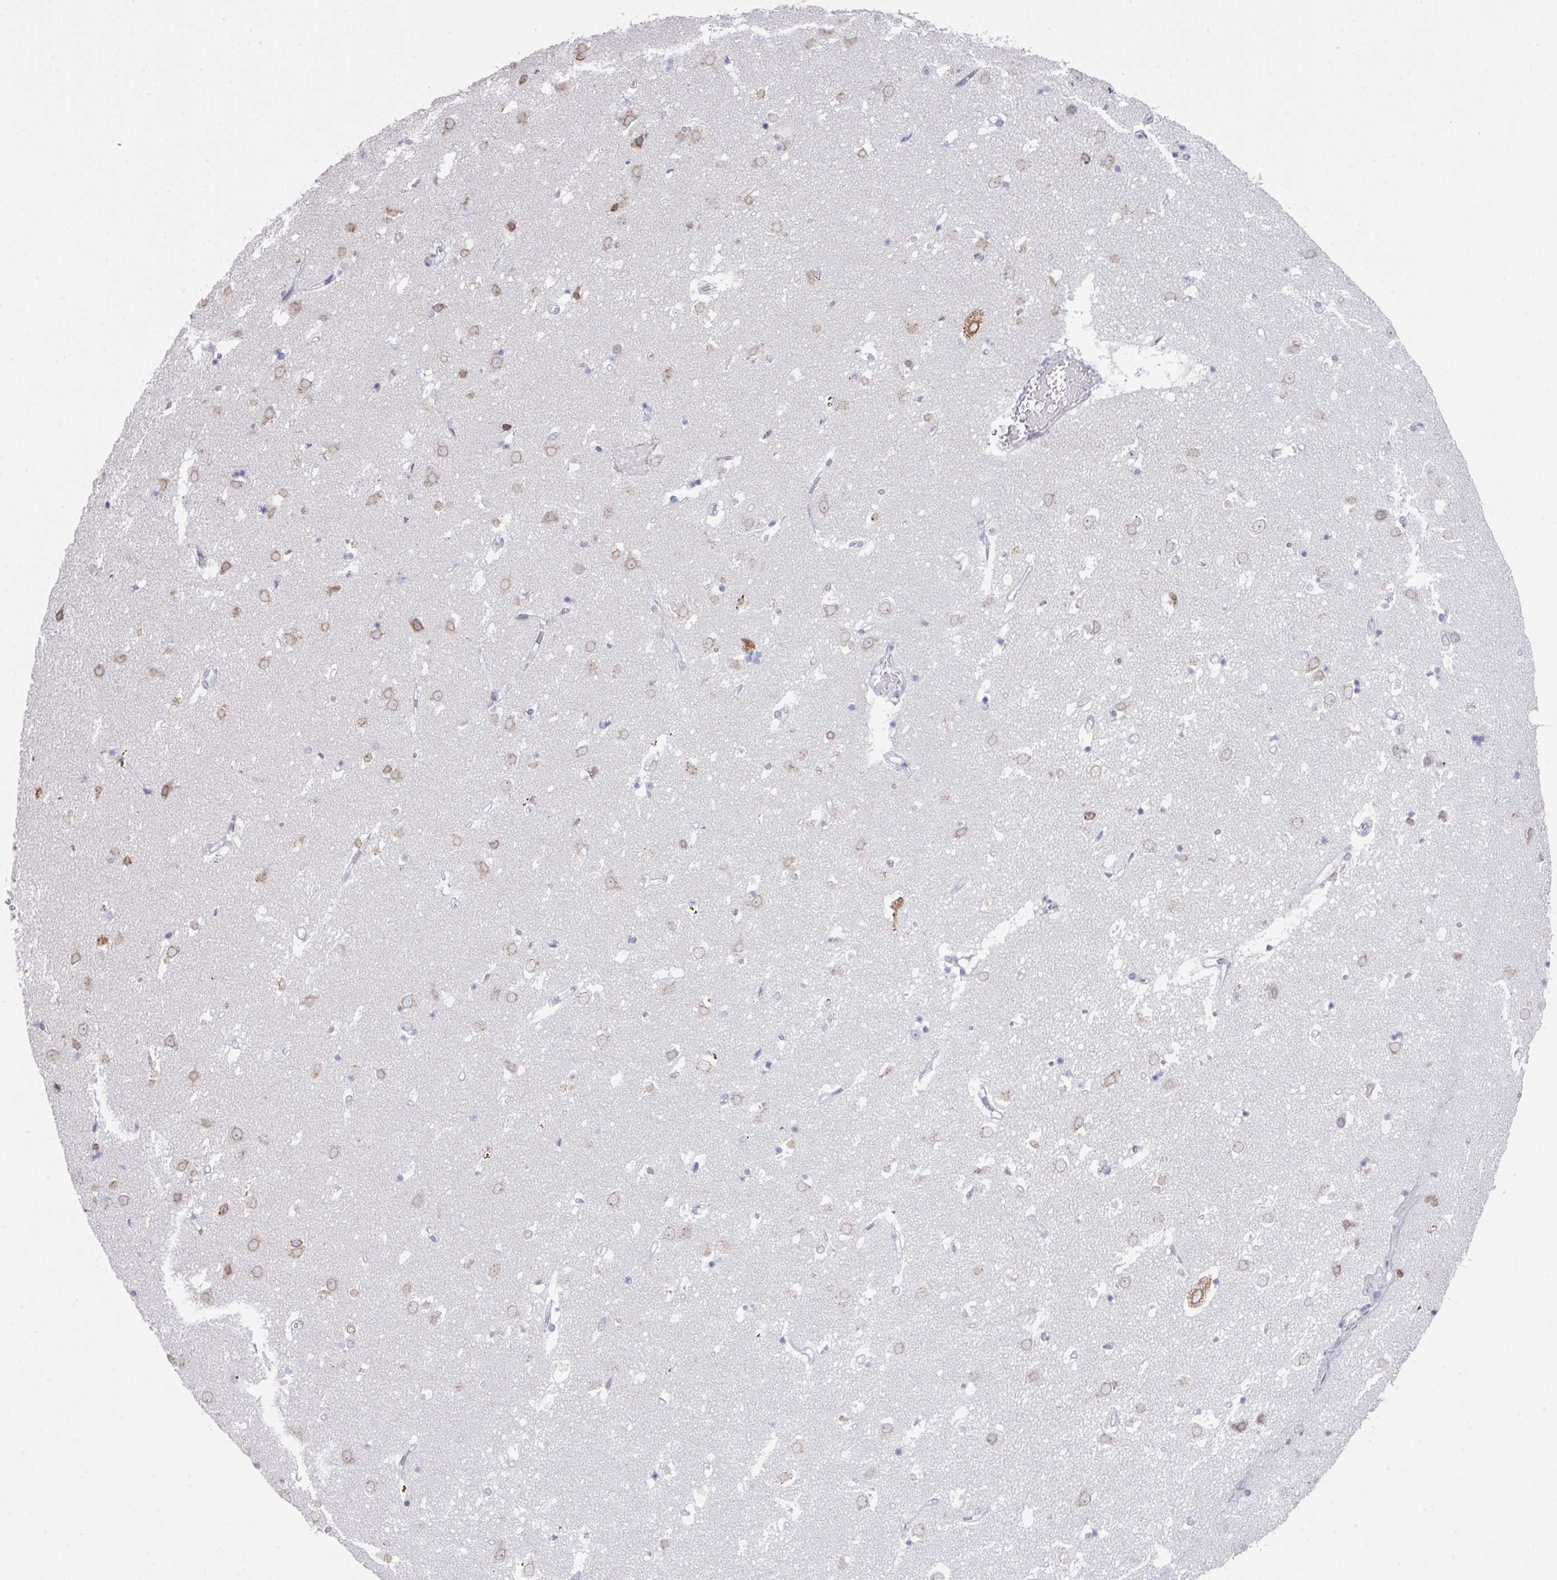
{"staining": {"intensity": "negative", "quantity": "none", "location": "none"}, "tissue": "caudate", "cell_type": "Glial cells", "image_type": "normal", "snomed": [{"axis": "morphology", "description": "Normal tissue, NOS"}, {"axis": "topography", "description": "Lateral ventricle wall"}], "caption": "A high-resolution photomicrograph shows immunohistochemistry (IHC) staining of normal caudate, which displays no significant positivity in glial cells.", "gene": "VKORC1L1", "patient": {"sex": "male", "age": 58}}